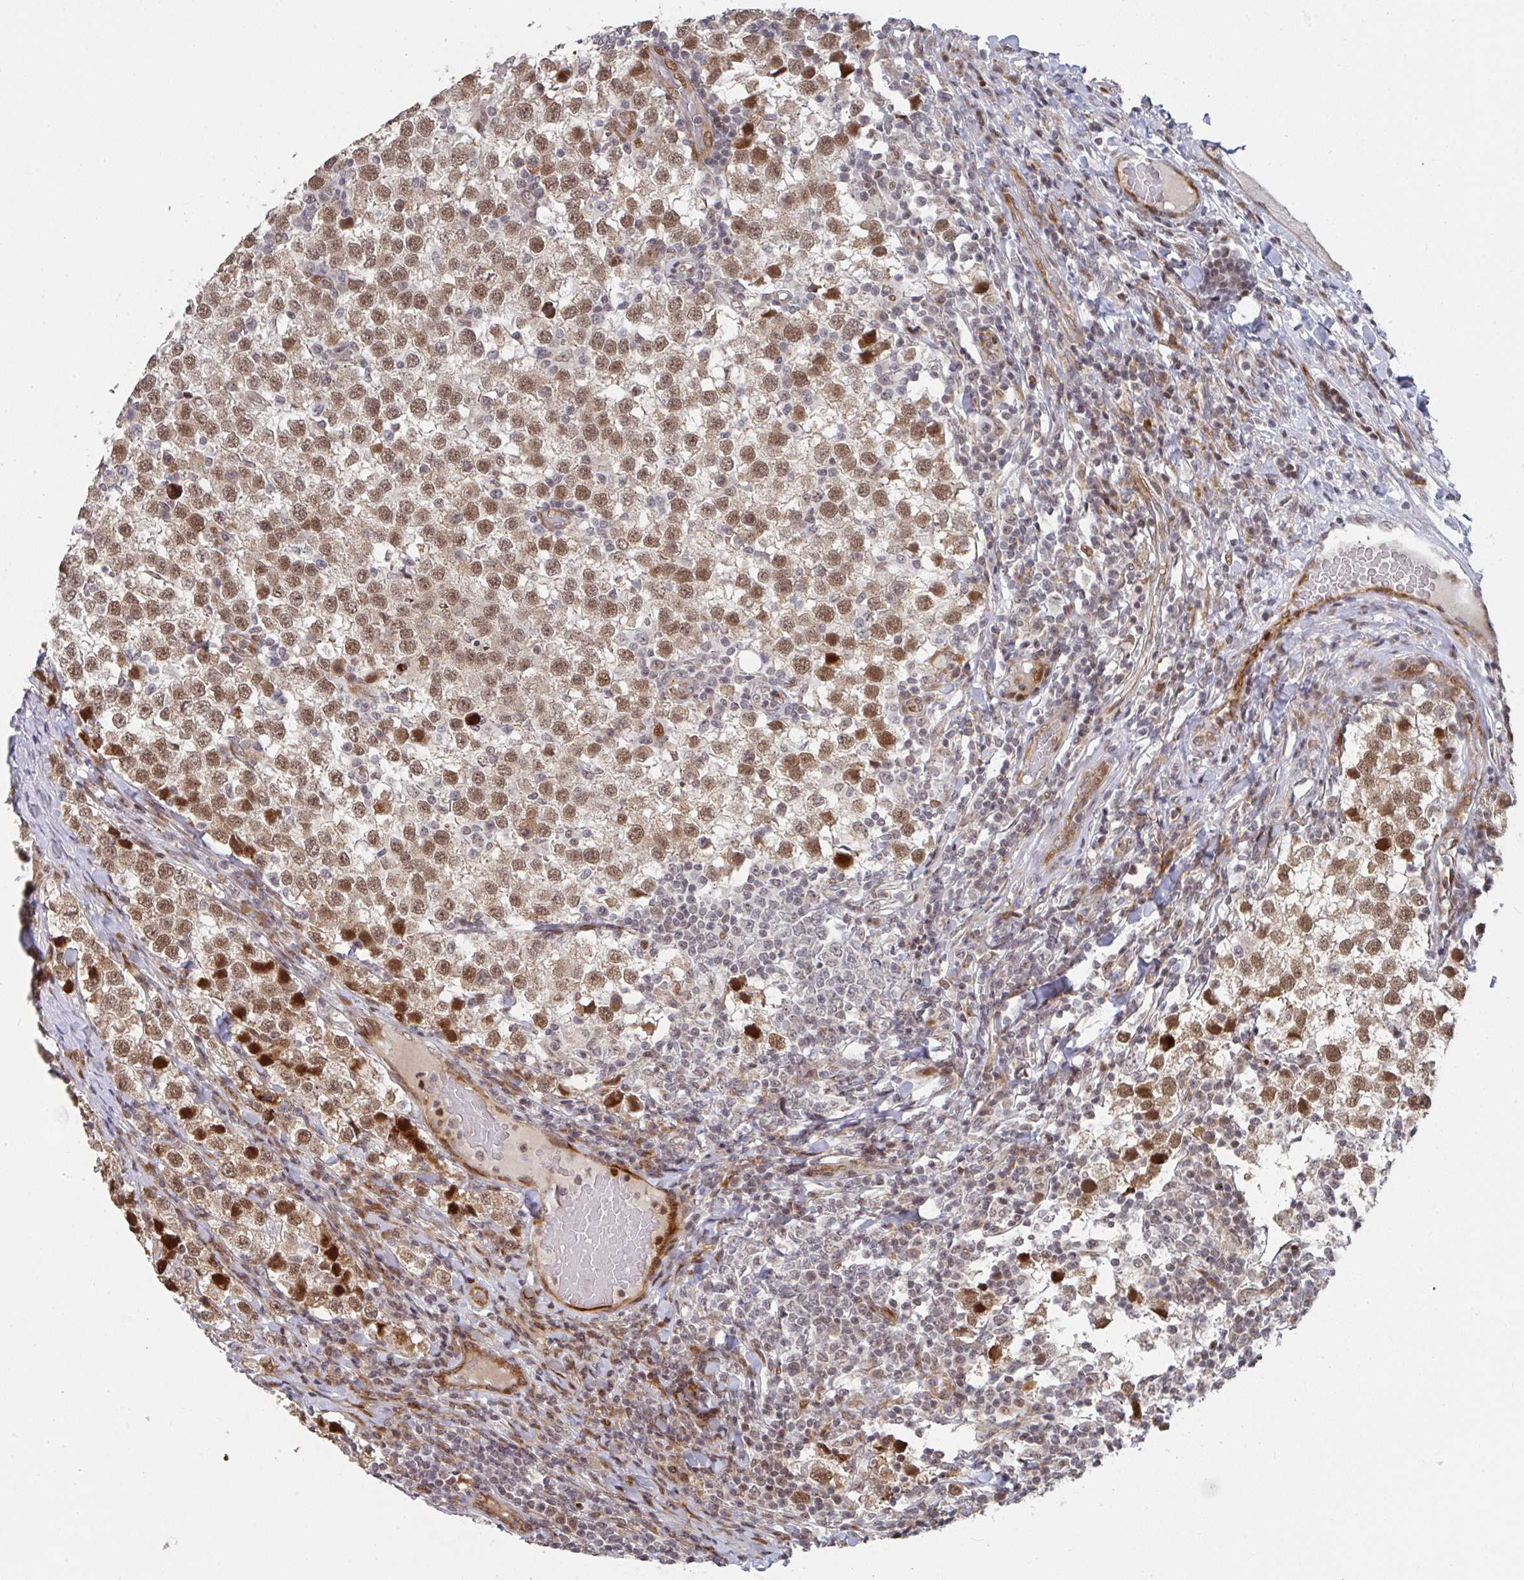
{"staining": {"intensity": "moderate", "quantity": ">75%", "location": "nuclear"}, "tissue": "testis cancer", "cell_type": "Tumor cells", "image_type": "cancer", "snomed": [{"axis": "morphology", "description": "Seminoma, NOS"}, {"axis": "topography", "description": "Testis"}], "caption": "A brown stain highlights moderate nuclear expression of a protein in human testis seminoma tumor cells.", "gene": "RBBP5", "patient": {"sex": "male", "age": 34}}